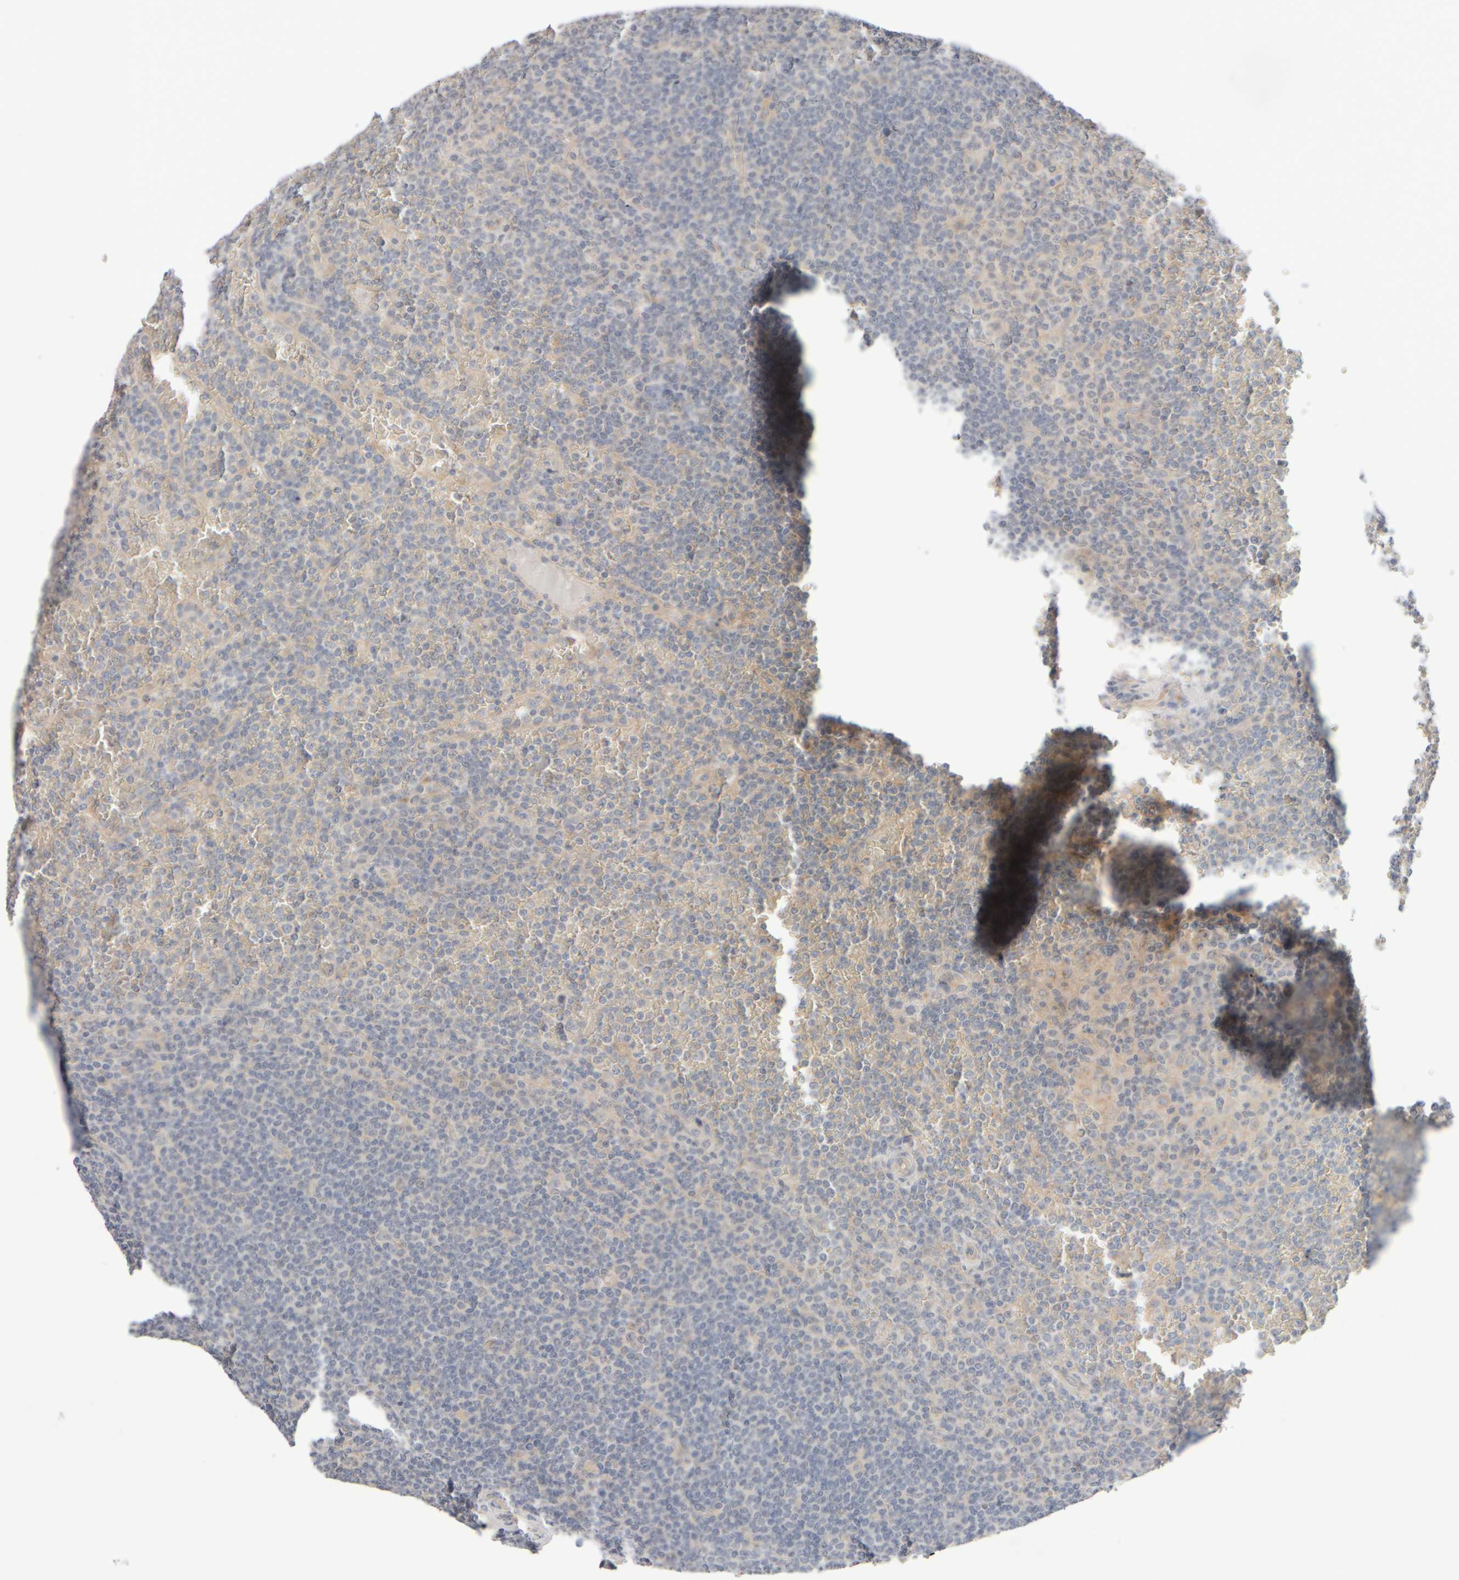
{"staining": {"intensity": "negative", "quantity": "none", "location": "none"}, "tissue": "lymphoma", "cell_type": "Tumor cells", "image_type": "cancer", "snomed": [{"axis": "morphology", "description": "Malignant lymphoma, non-Hodgkin's type, Low grade"}, {"axis": "topography", "description": "Spleen"}], "caption": "Lymphoma stained for a protein using immunohistochemistry exhibits no expression tumor cells.", "gene": "GOPC", "patient": {"sex": "female", "age": 19}}